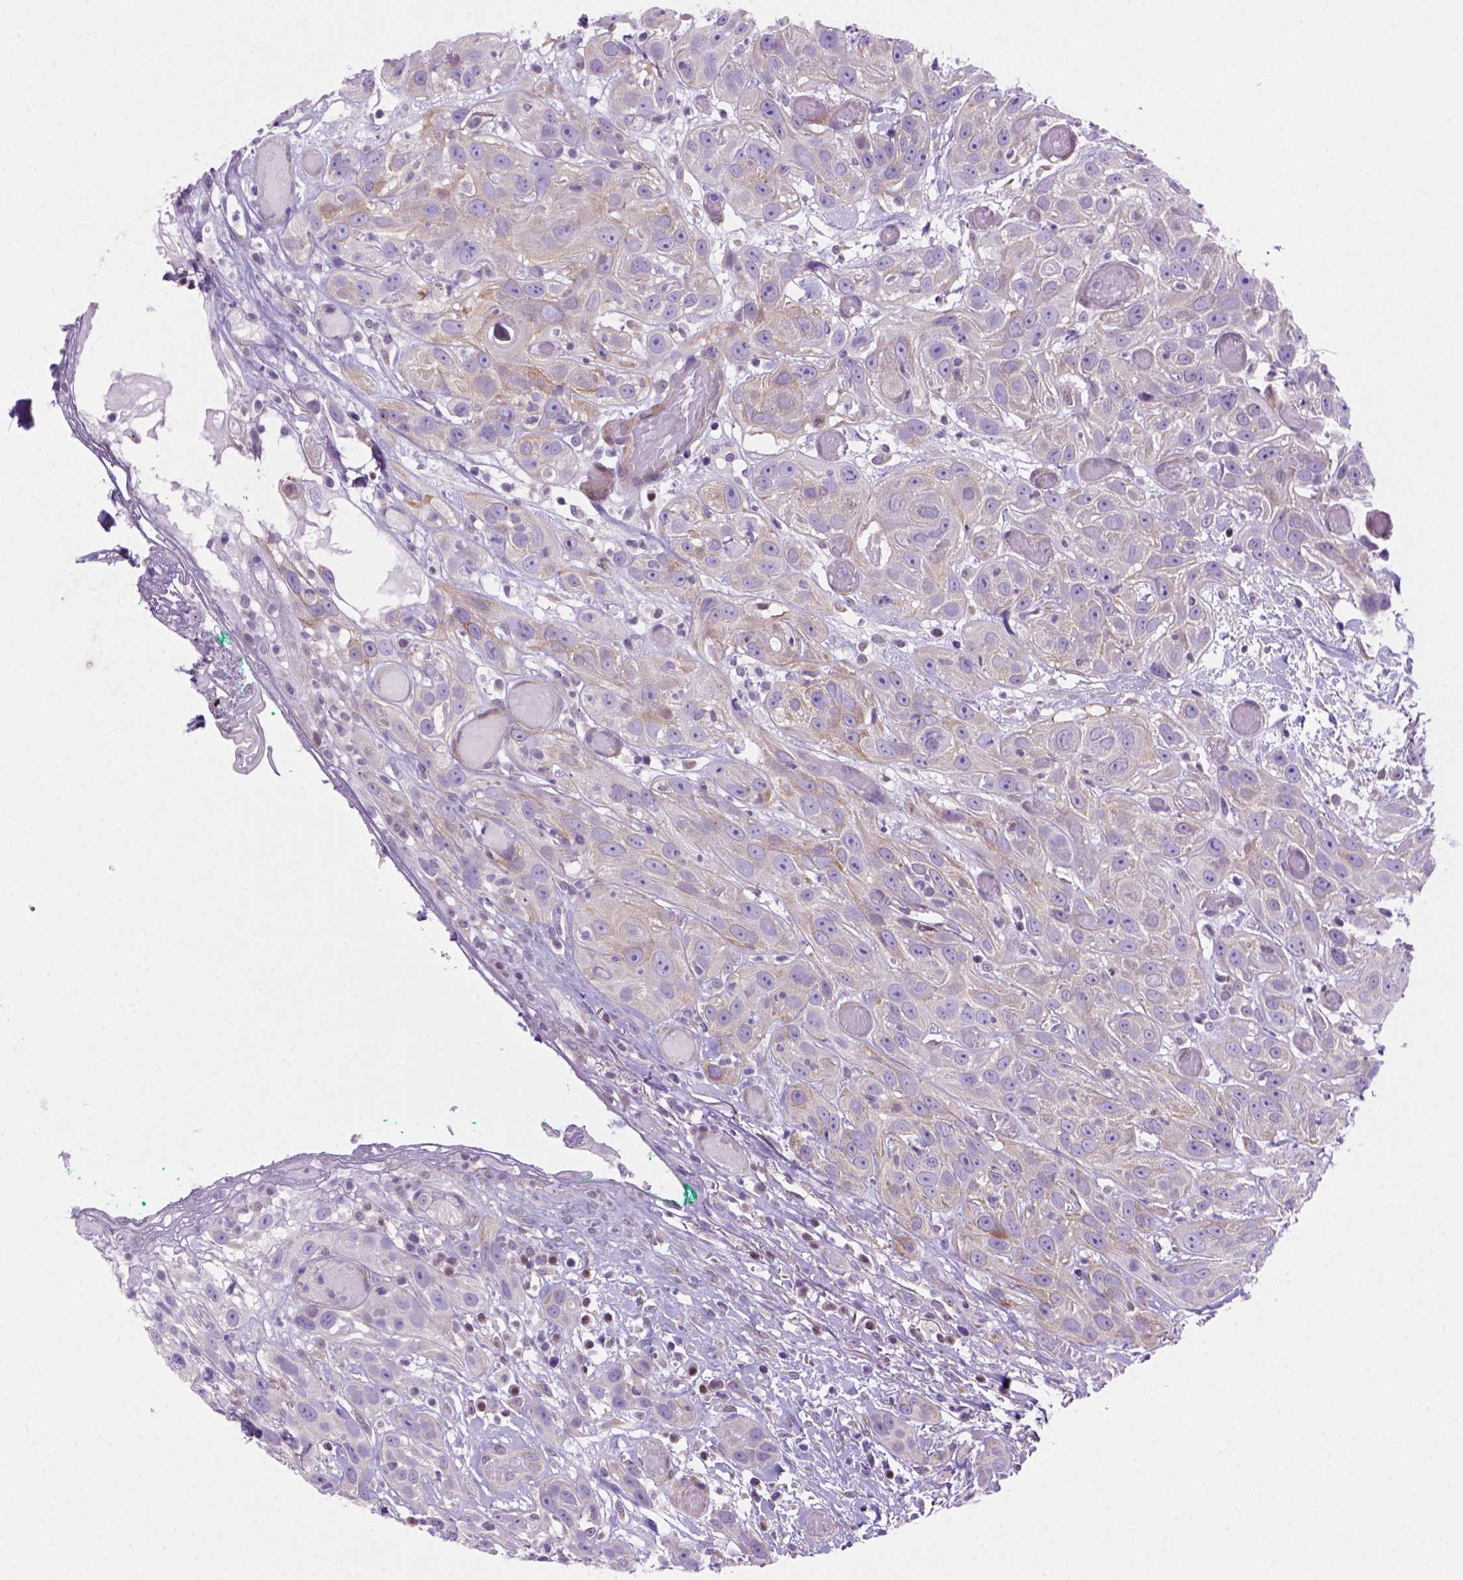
{"staining": {"intensity": "weak", "quantity": "<25%", "location": "cytoplasmic/membranous"}, "tissue": "head and neck cancer", "cell_type": "Tumor cells", "image_type": "cancer", "snomed": [{"axis": "morphology", "description": "Normal tissue, NOS"}, {"axis": "morphology", "description": "Squamous cell carcinoma, NOS"}, {"axis": "topography", "description": "Oral tissue"}, {"axis": "topography", "description": "Salivary gland"}, {"axis": "topography", "description": "Head-Neck"}], "caption": "An immunohistochemistry (IHC) histopathology image of head and neck cancer is shown. There is no staining in tumor cells of head and neck cancer.", "gene": "MGMT", "patient": {"sex": "female", "age": 62}}